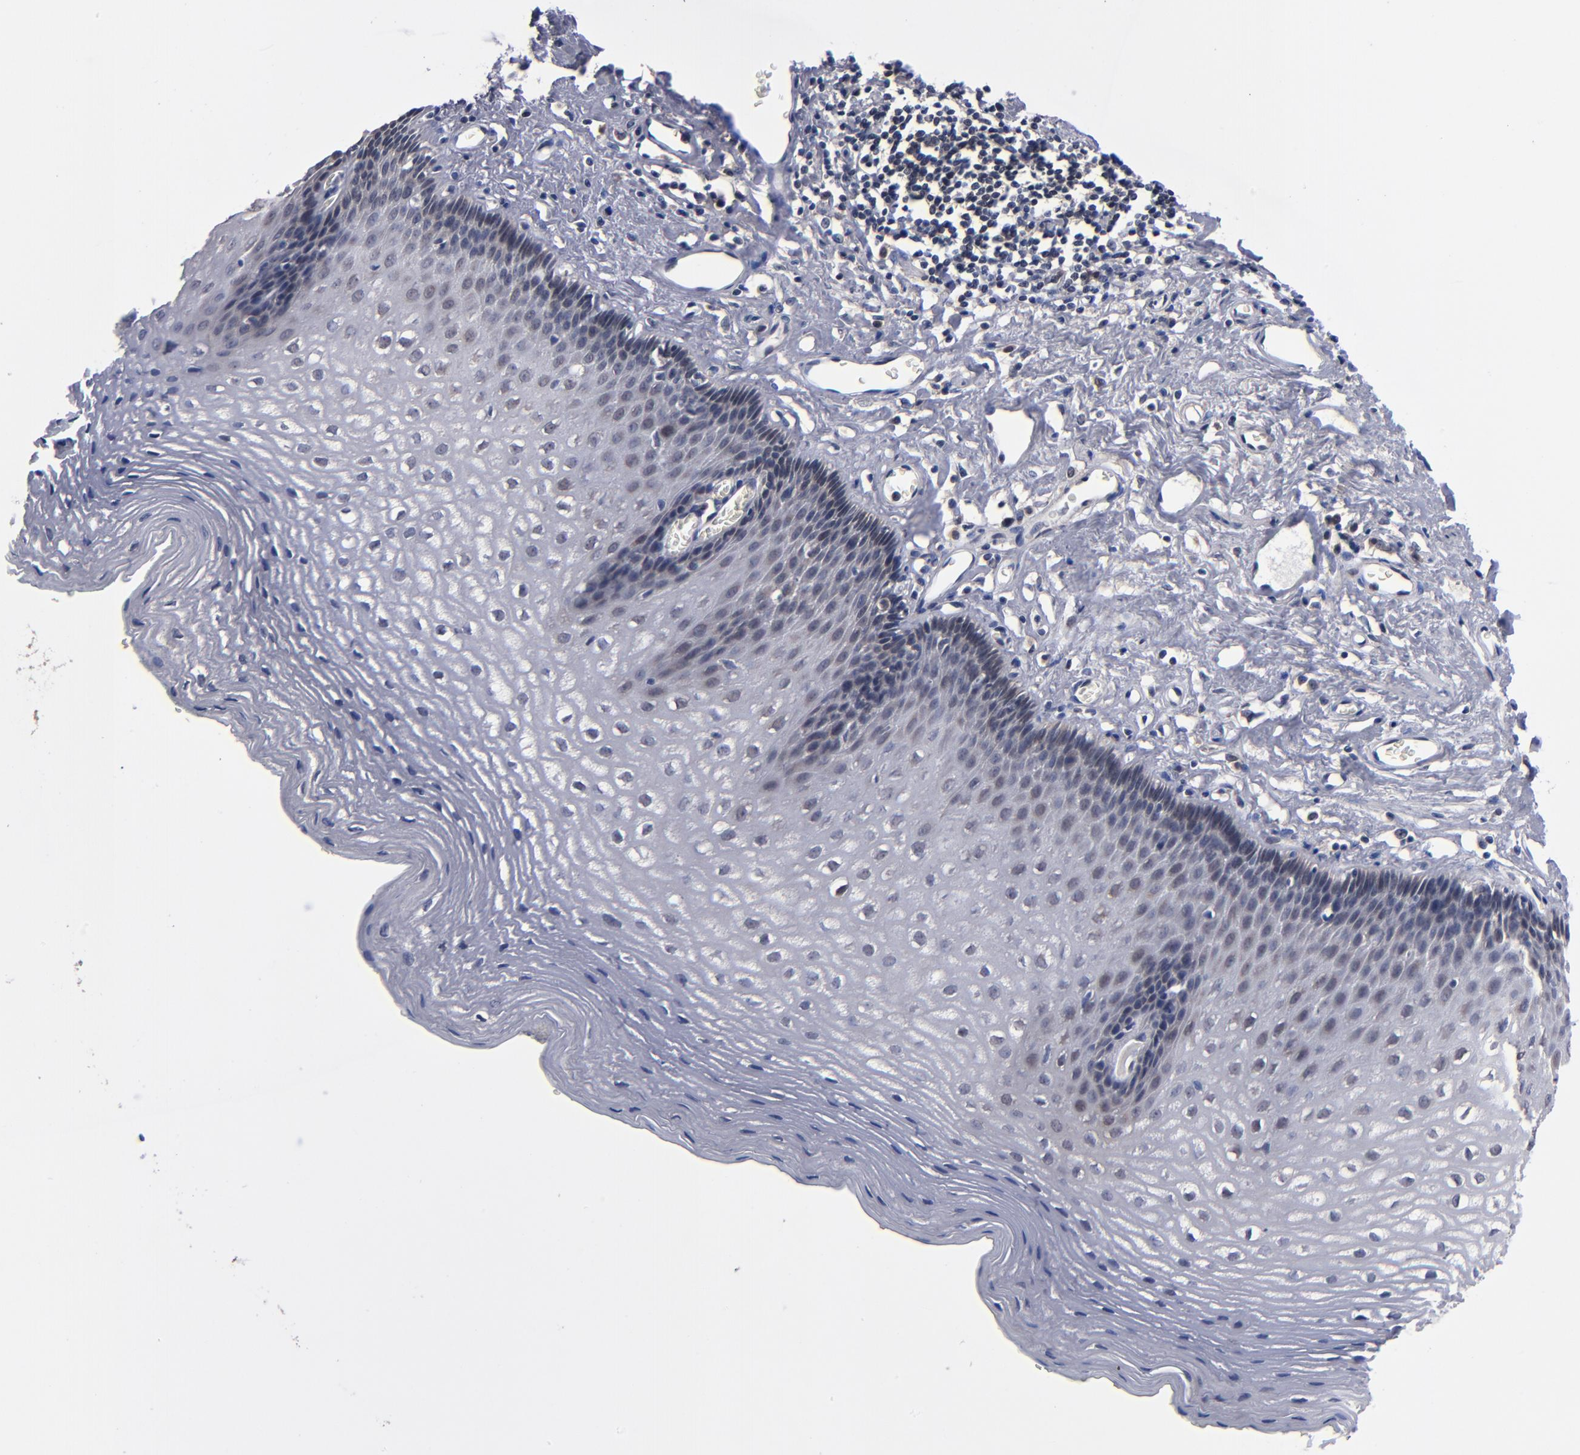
{"staining": {"intensity": "weak", "quantity": "<25%", "location": "cytoplasmic/membranous"}, "tissue": "esophagus", "cell_type": "Squamous epithelial cells", "image_type": "normal", "snomed": [{"axis": "morphology", "description": "Normal tissue, NOS"}, {"axis": "topography", "description": "Esophagus"}], "caption": "Micrograph shows no significant protein positivity in squamous epithelial cells of unremarkable esophagus.", "gene": "ALG13", "patient": {"sex": "female", "age": 70}}